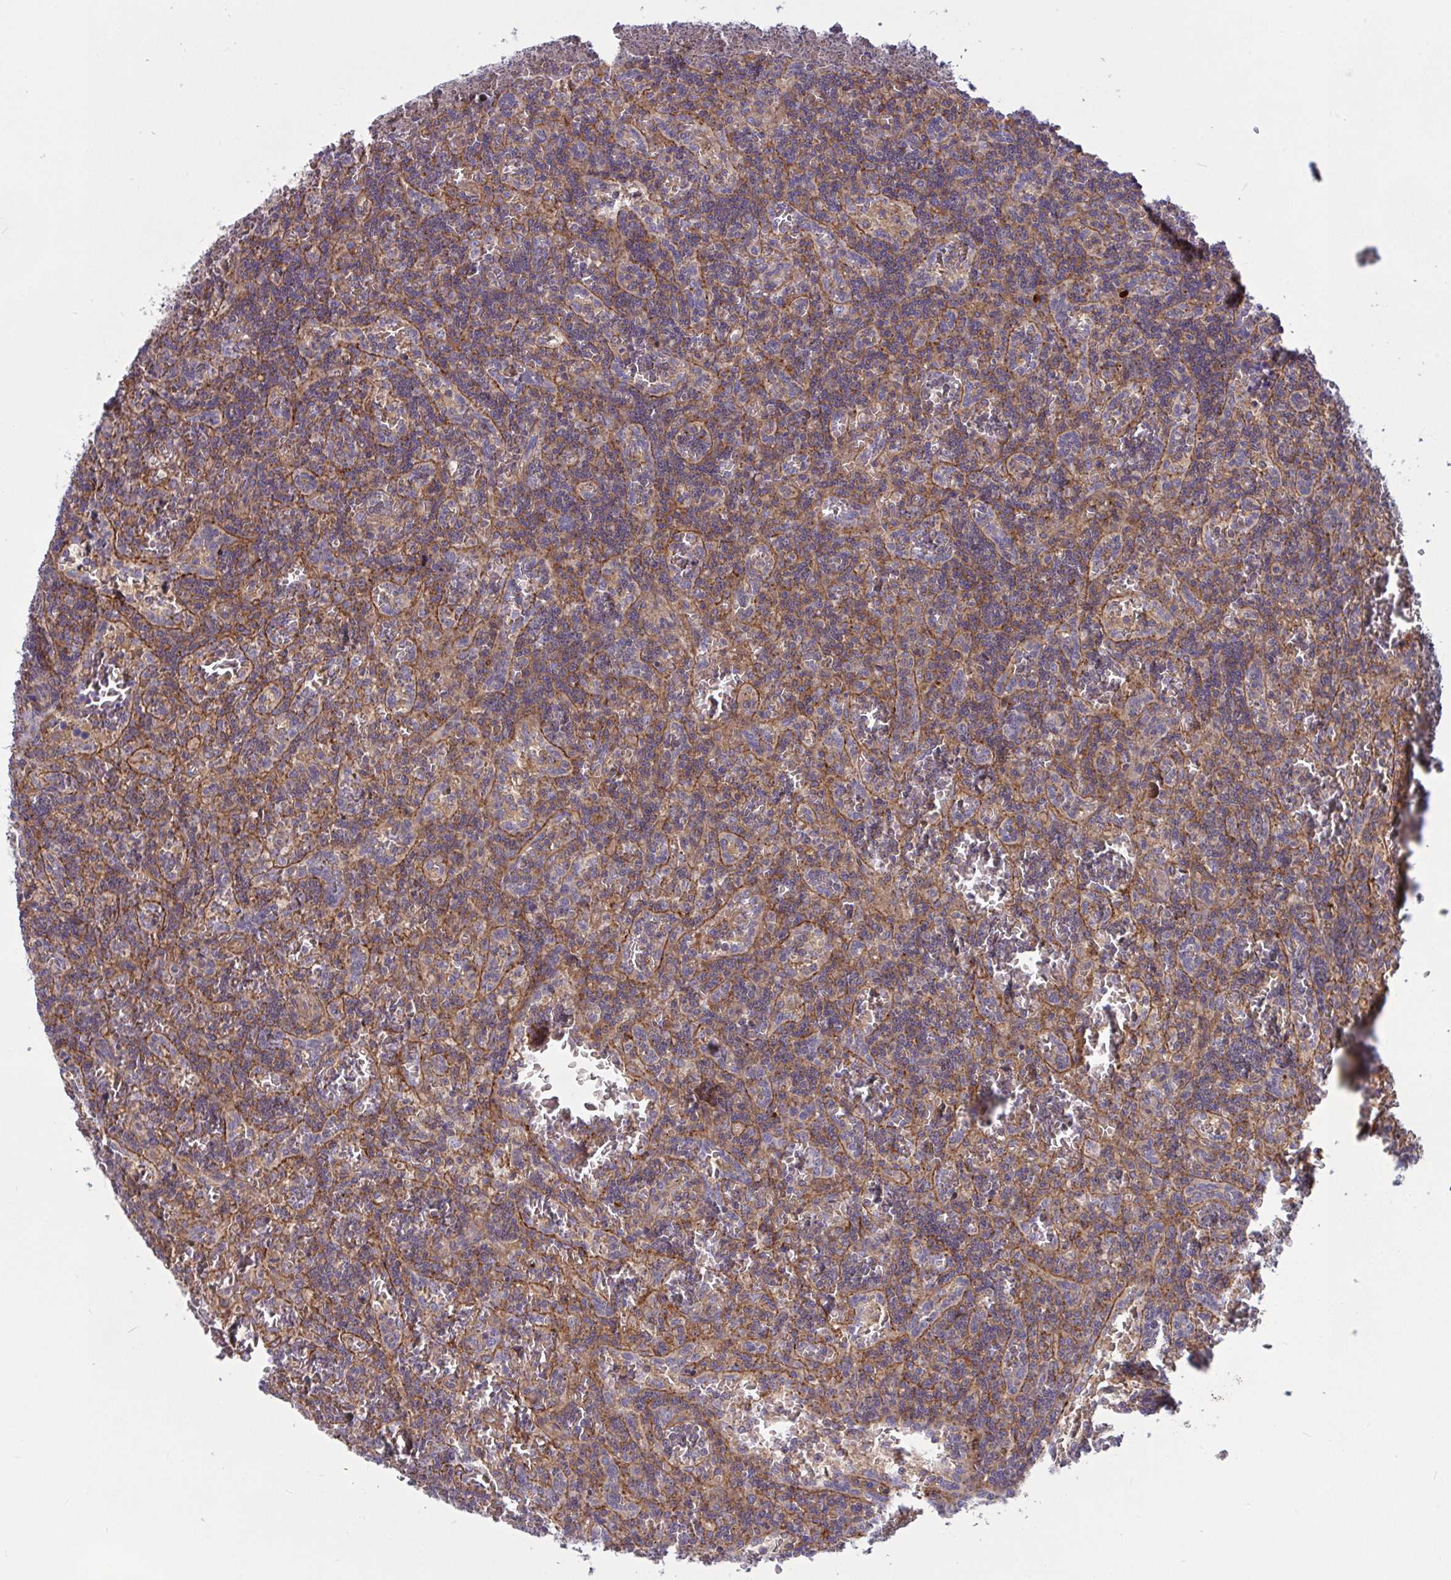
{"staining": {"intensity": "weak", "quantity": "25%-75%", "location": "cytoplasmic/membranous"}, "tissue": "lymphoma", "cell_type": "Tumor cells", "image_type": "cancer", "snomed": [{"axis": "morphology", "description": "Malignant lymphoma, non-Hodgkin's type, Low grade"}, {"axis": "topography", "description": "Spleen"}], "caption": "IHC staining of malignant lymphoma, non-Hodgkin's type (low-grade), which reveals low levels of weak cytoplasmic/membranous expression in about 25%-75% of tumor cells indicating weak cytoplasmic/membranous protein expression. The staining was performed using DAB (3,3'-diaminobenzidine) (brown) for protein detection and nuclei were counterstained in hematoxylin (blue).", "gene": "TANK", "patient": {"sex": "male", "age": 73}}